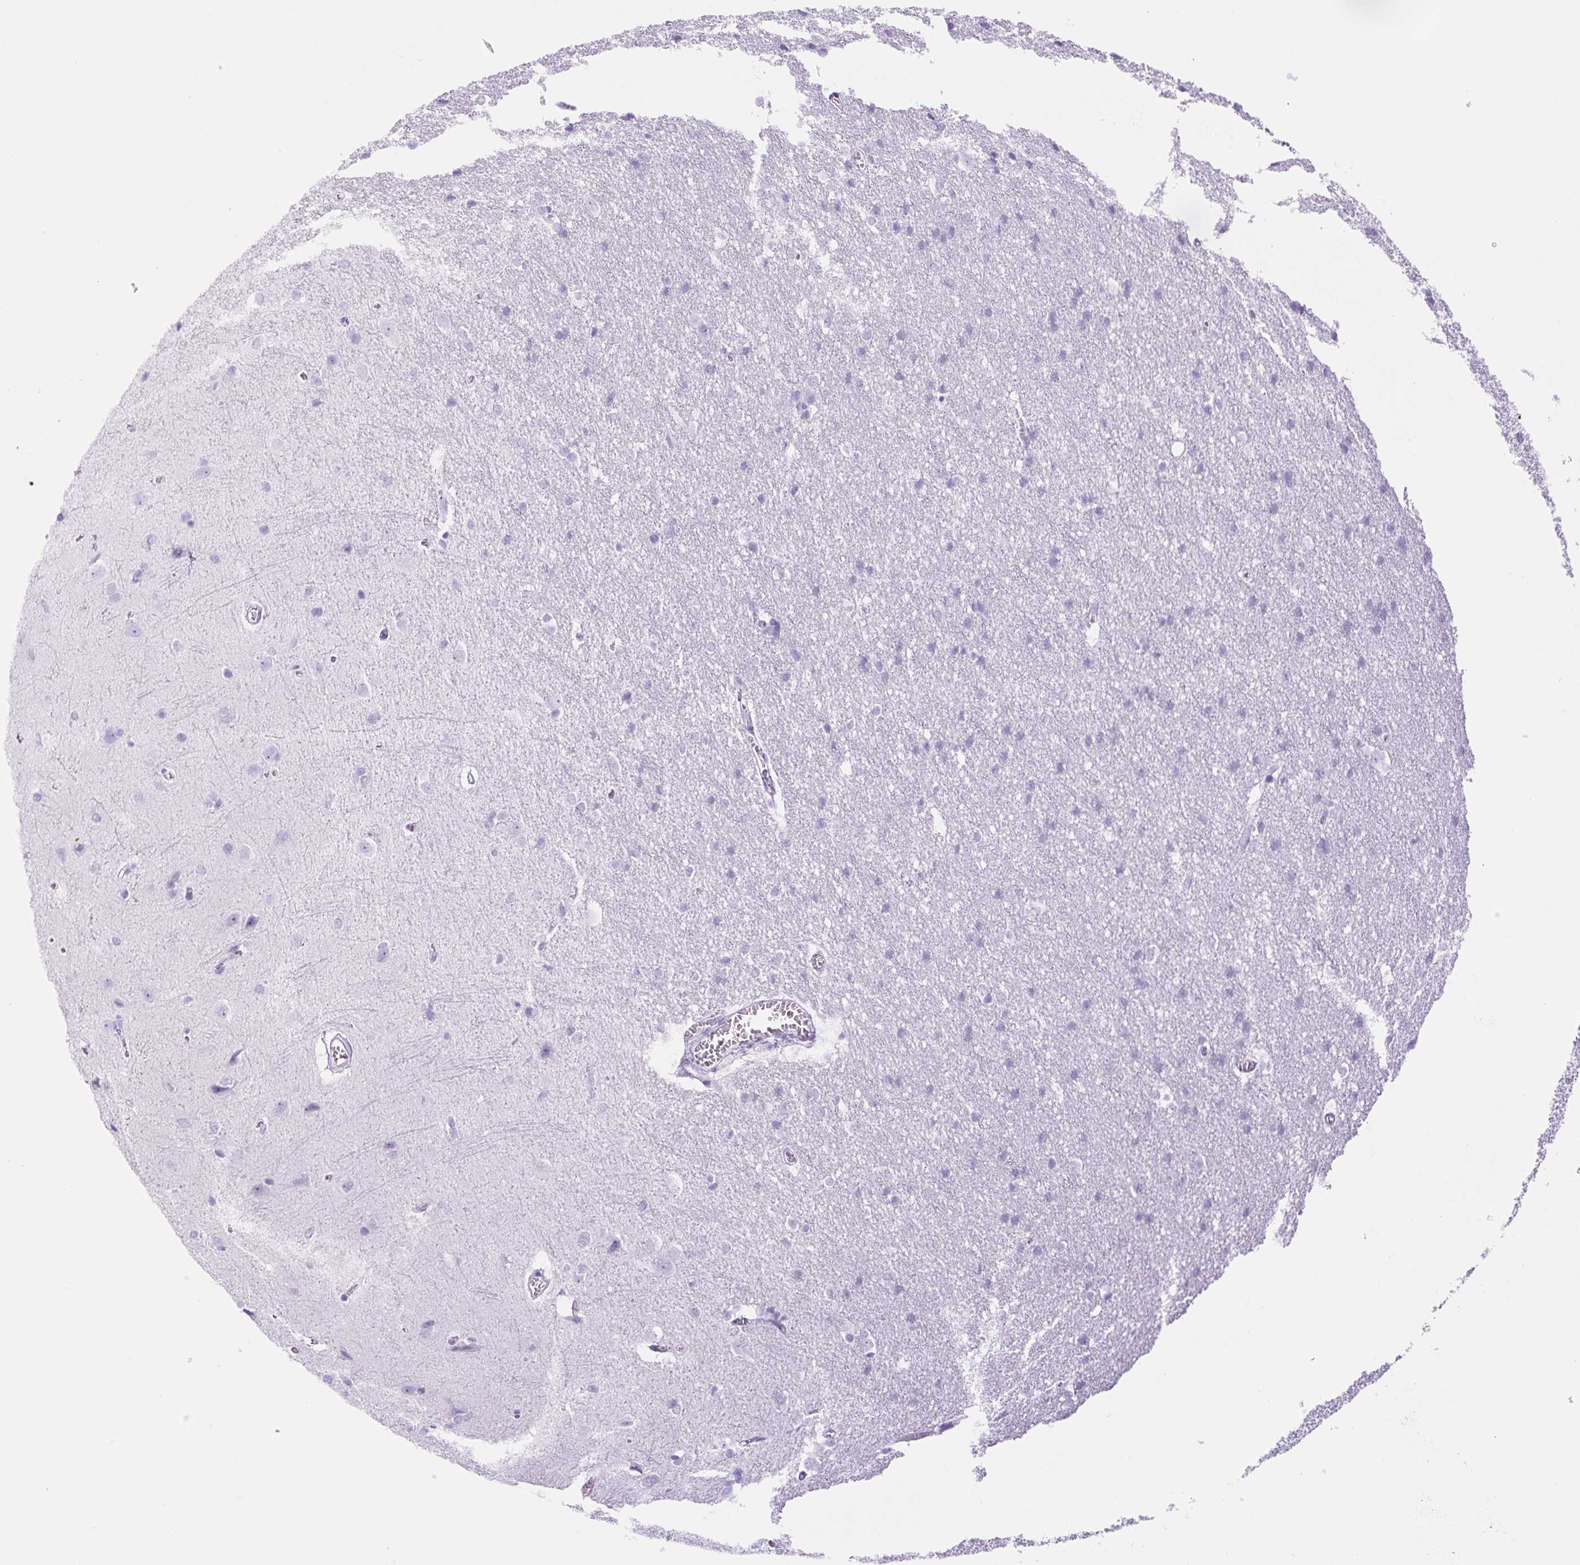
{"staining": {"intensity": "negative", "quantity": "none", "location": "none"}, "tissue": "cerebral cortex", "cell_type": "Endothelial cells", "image_type": "normal", "snomed": [{"axis": "morphology", "description": "Normal tissue, NOS"}, {"axis": "topography", "description": "Cerebral cortex"}], "caption": "The histopathology image demonstrates no significant expression in endothelial cells of cerebral cortex. (Stains: DAB (3,3'-diaminobenzidine) immunohistochemistry (IHC) with hematoxylin counter stain, Microscopy: brightfield microscopy at high magnification).", "gene": "TMEM151B", "patient": {"sex": "male", "age": 37}}